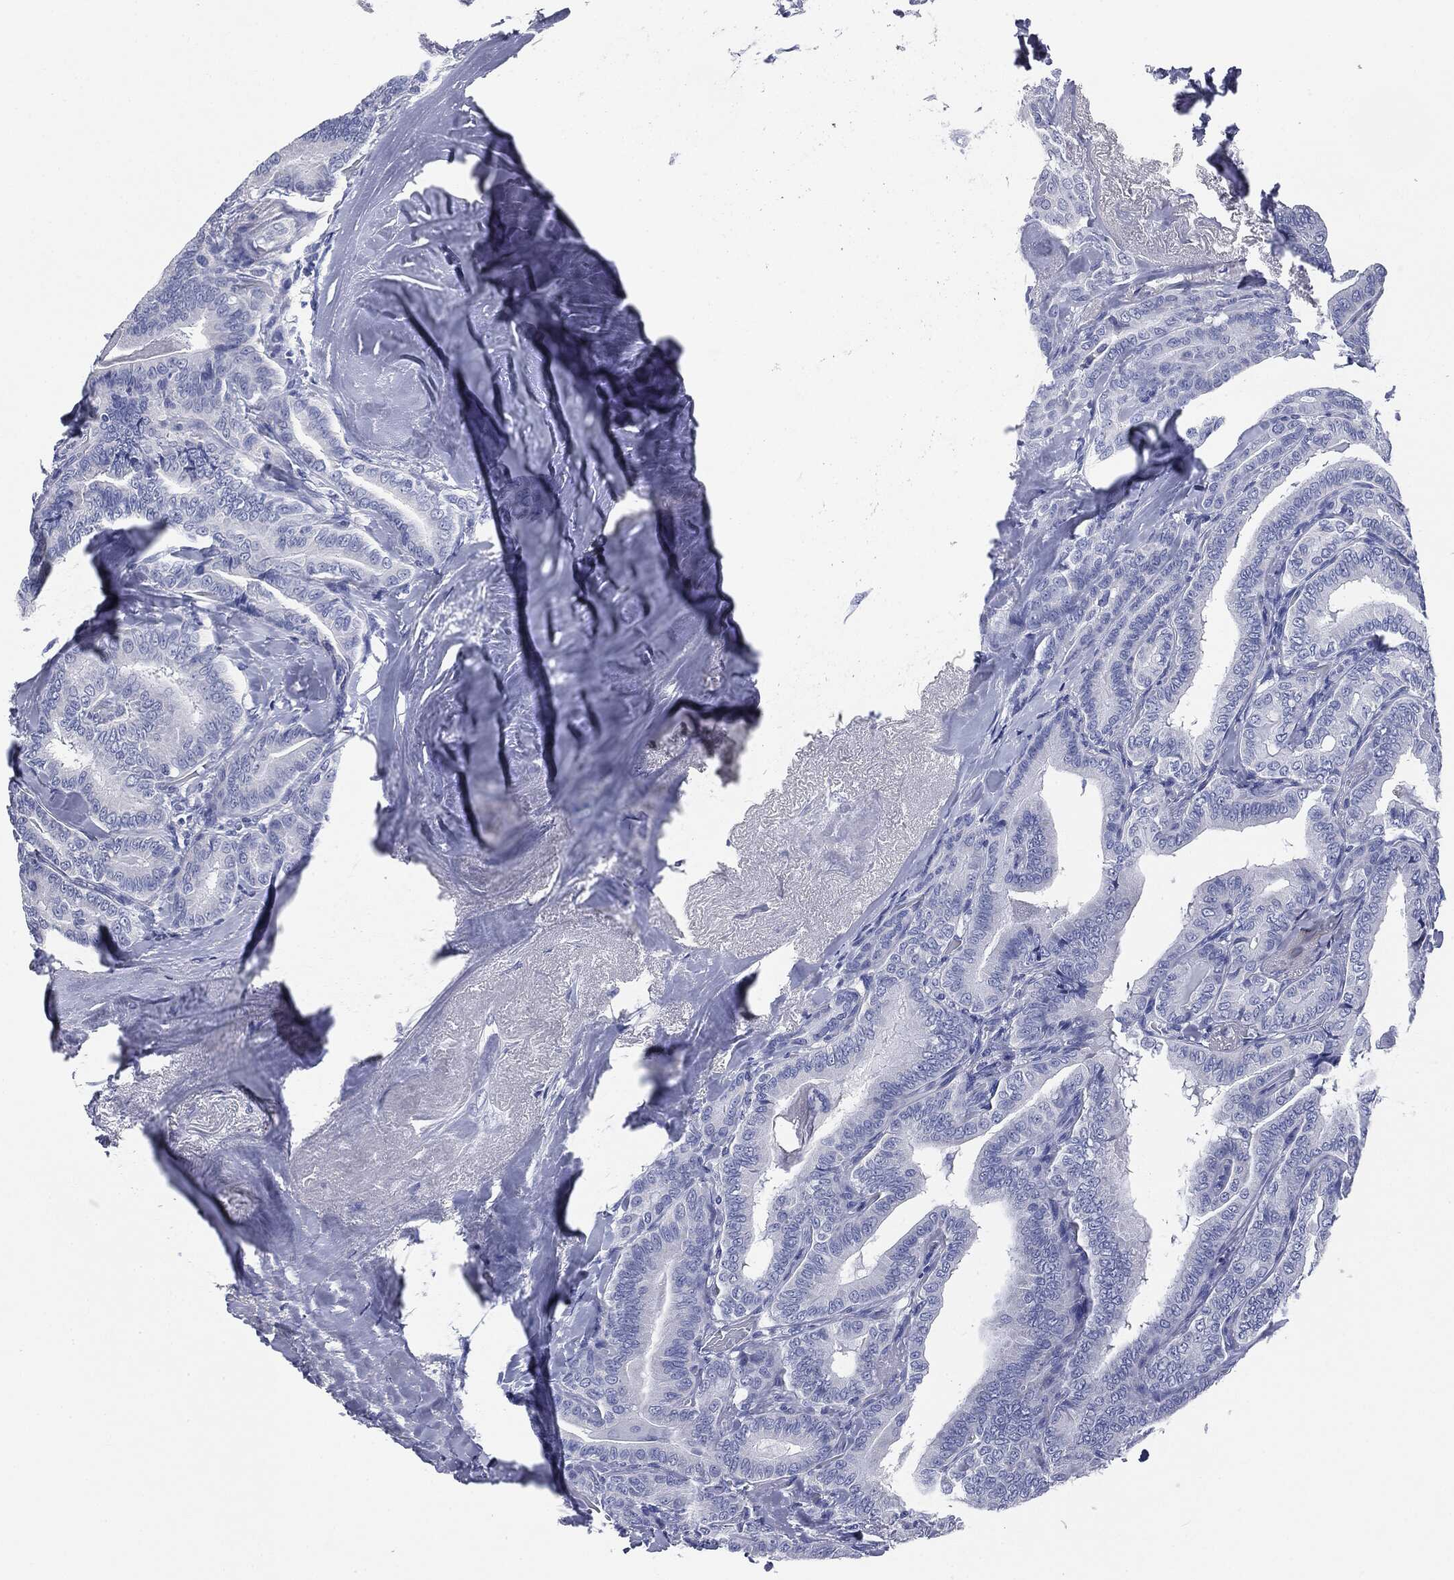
{"staining": {"intensity": "negative", "quantity": "none", "location": "none"}, "tissue": "thyroid cancer", "cell_type": "Tumor cells", "image_type": "cancer", "snomed": [{"axis": "morphology", "description": "Papillary adenocarcinoma, NOS"}, {"axis": "topography", "description": "Thyroid gland"}], "caption": "Thyroid papillary adenocarcinoma was stained to show a protein in brown. There is no significant expression in tumor cells.", "gene": "ATP2A1", "patient": {"sex": "male", "age": 61}}